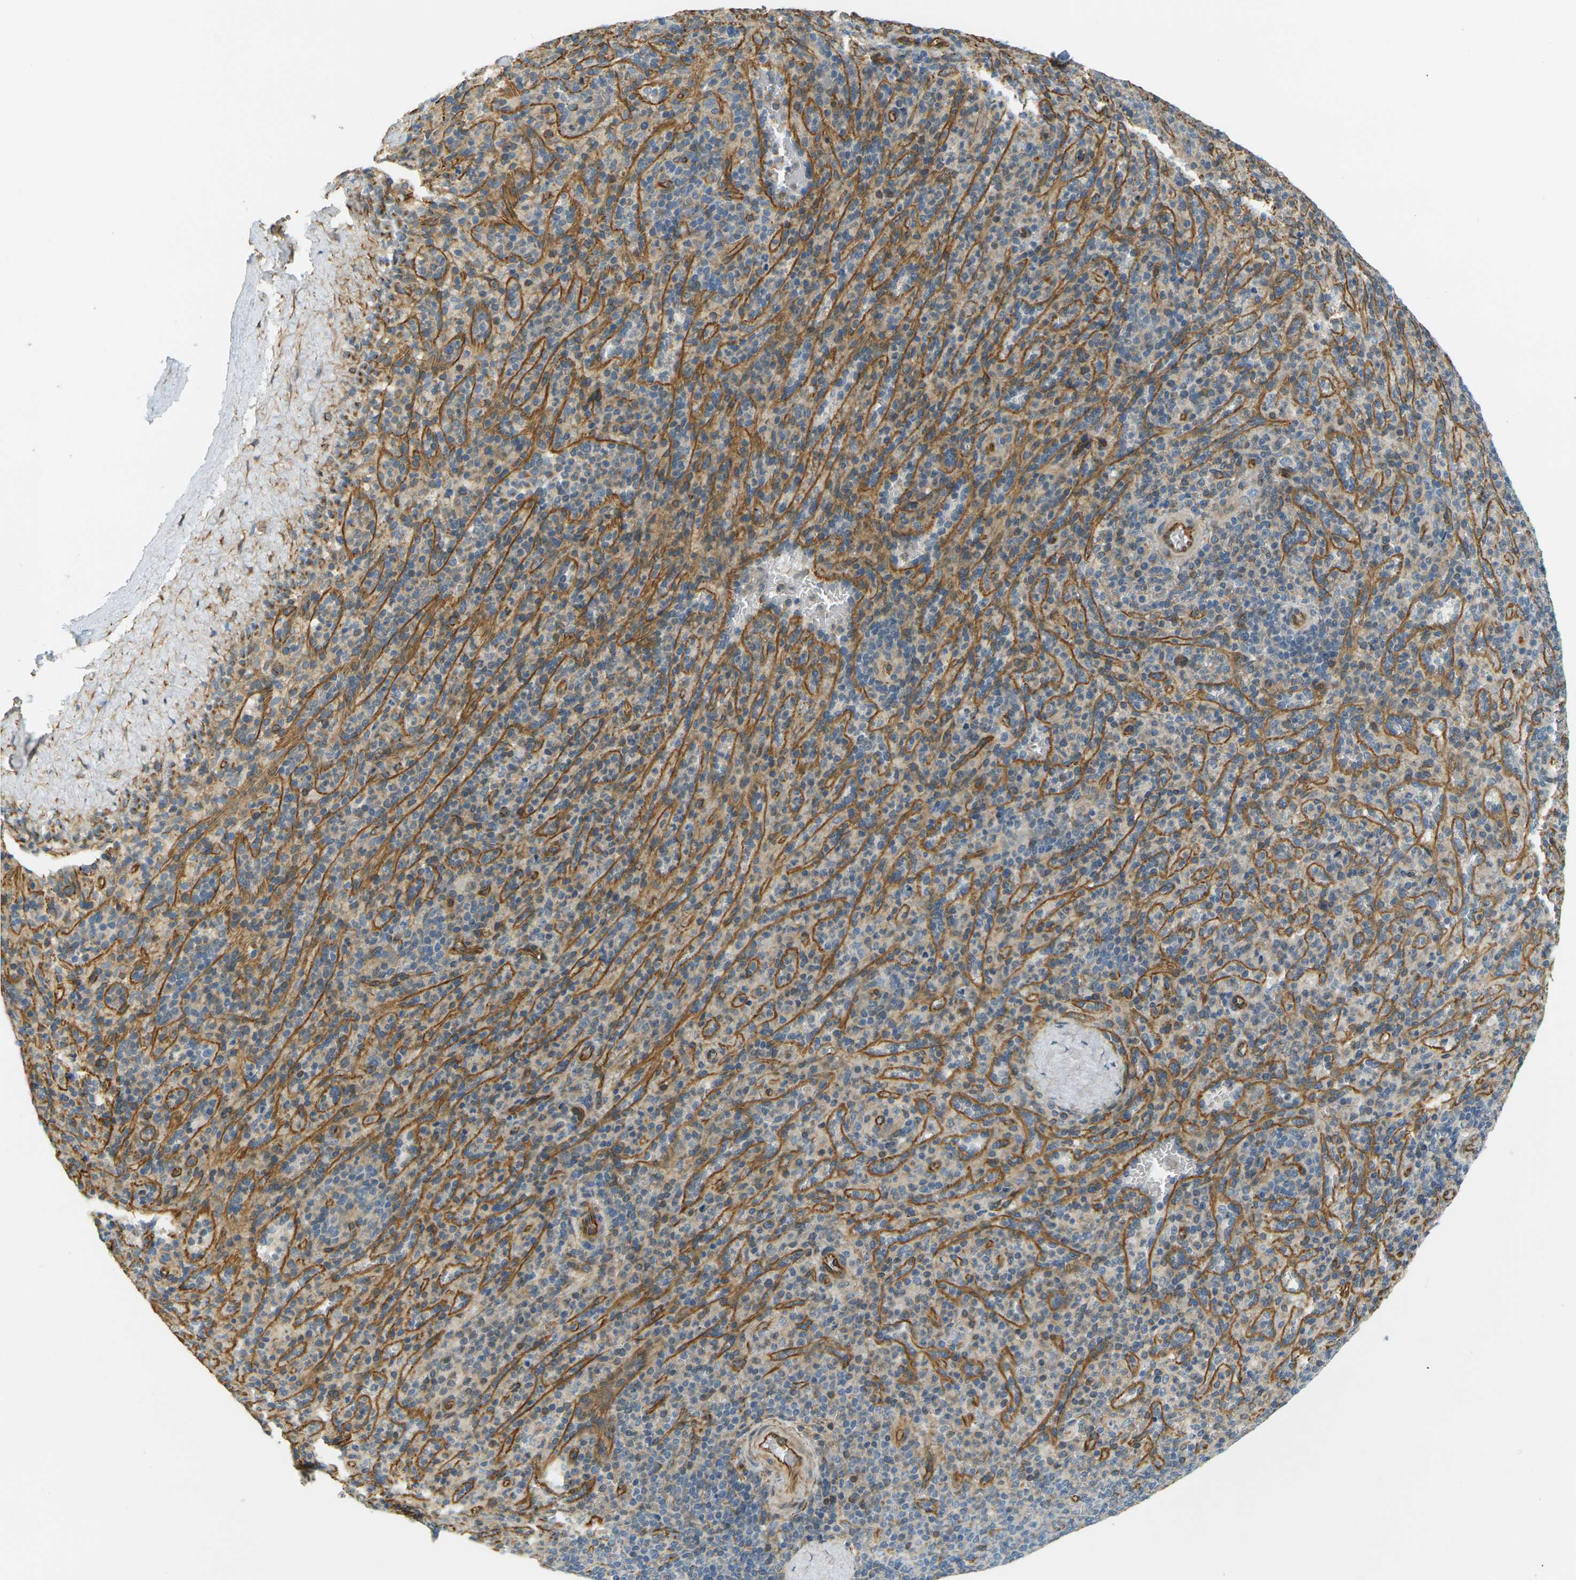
{"staining": {"intensity": "negative", "quantity": "none", "location": "none"}, "tissue": "spleen", "cell_type": "Cells in red pulp", "image_type": "normal", "snomed": [{"axis": "morphology", "description": "Normal tissue, NOS"}, {"axis": "topography", "description": "Spleen"}], "caption": "The histopathology image displays no staining of cells in red pulp in unremarkable spleen. (DAB (3,3'-diaminobenzidine) immunohistochemistry (IHC) with hematoxylin counter stain).", "gene": "CYTH3", "patient": {"sex": "male", "age": 36}}